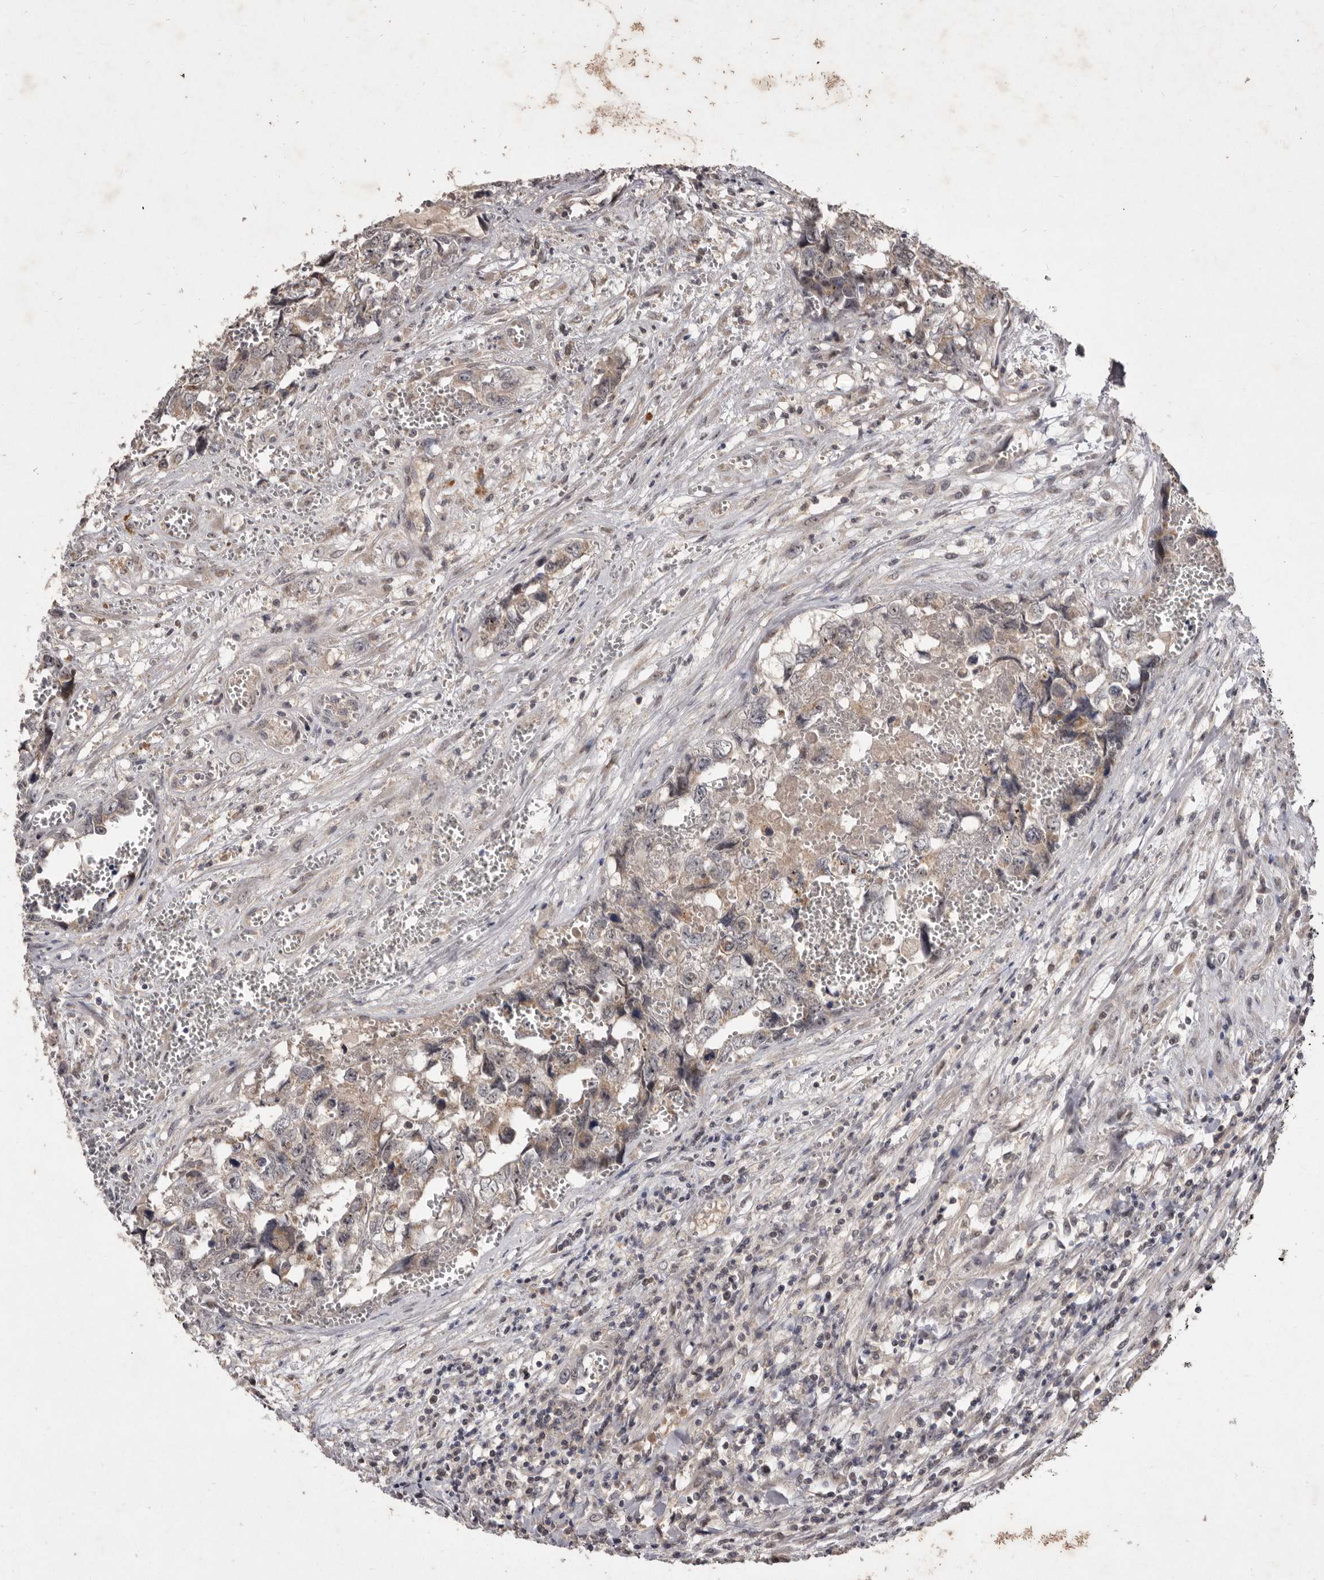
{"staining": {"intensity": "moderate", "quantity": "25%-75%", "location": "cytoplasmic/membranous"}, "tissue": "testis cancer", "cell_type": "Tumor cells", "image_type": "cancer", "snomed": [{"axis": "morphology", "description": "Carcinoma, Embryonal, NOS"}, {"axis": "topography", "description": "Testis"}], "caption": "There is medium levels of moderate cytoplasmic/membranous positivity in tumor cells of testis cancer (embryonal carcinoma), as demonstrated by immunohistochemical staining (brown color).", "gene": "FLAD1", "patient": {"sex": "male", "age": 31}}